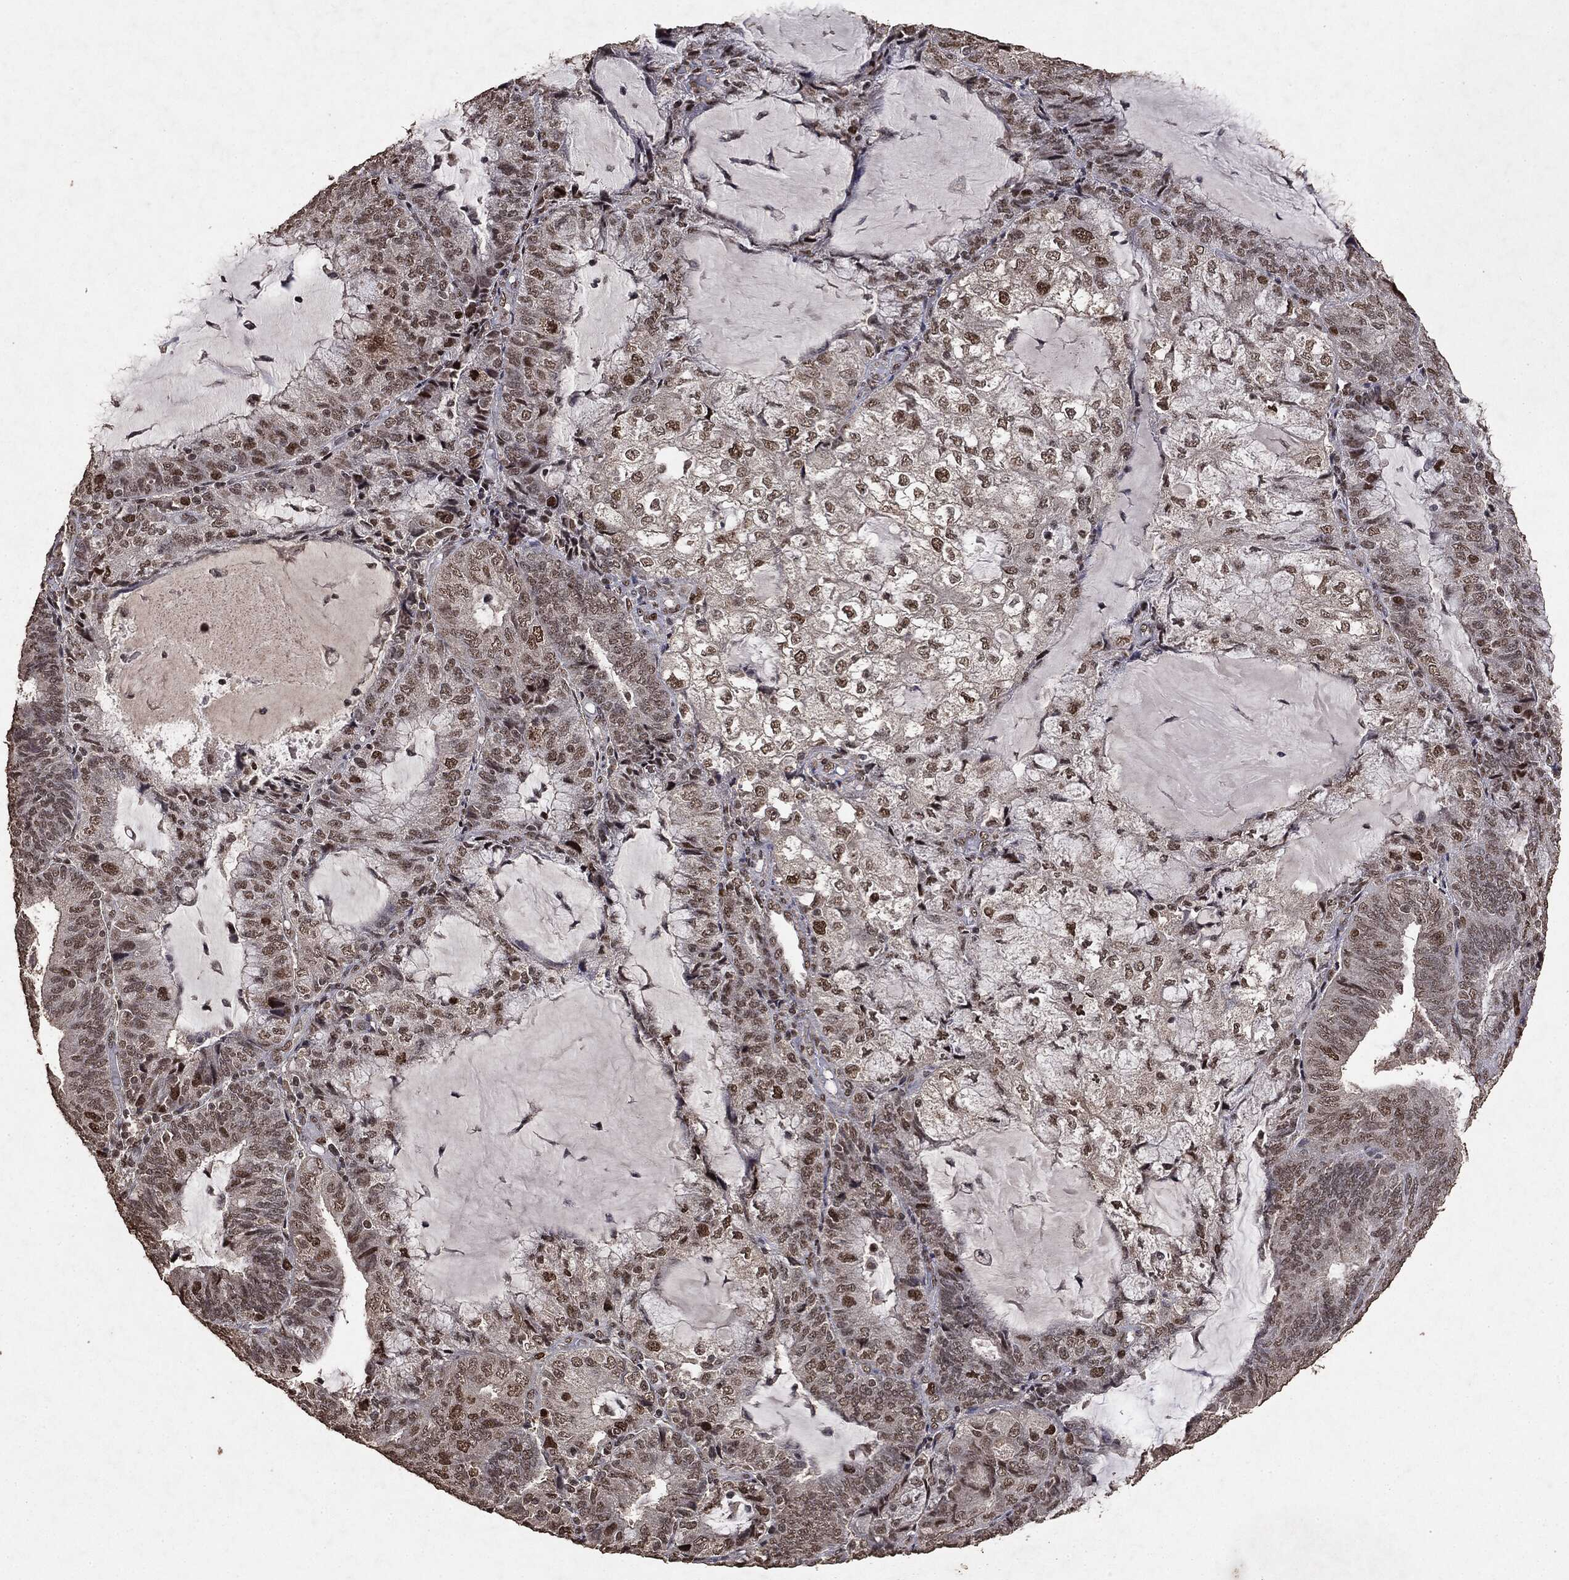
{"staining": {"intensity": "strong", "quantity": "<25%", "location": "nuclear"}, "tissue": "endometrial cancer", "cell_type": "Tumor cells", "image_type": "cancer", "snomed": [{"axis": "morphology", "description": "Adenocarcinoma, NOS"}, {"axis": "topography", "description": "Endometrium"}], "caption": "Endometrial adenocarcinoma stained with a protein marker shows strong staining in tumor cells.", "gene": "RAD18", "patient": {"sex": "female", "age": 81}}